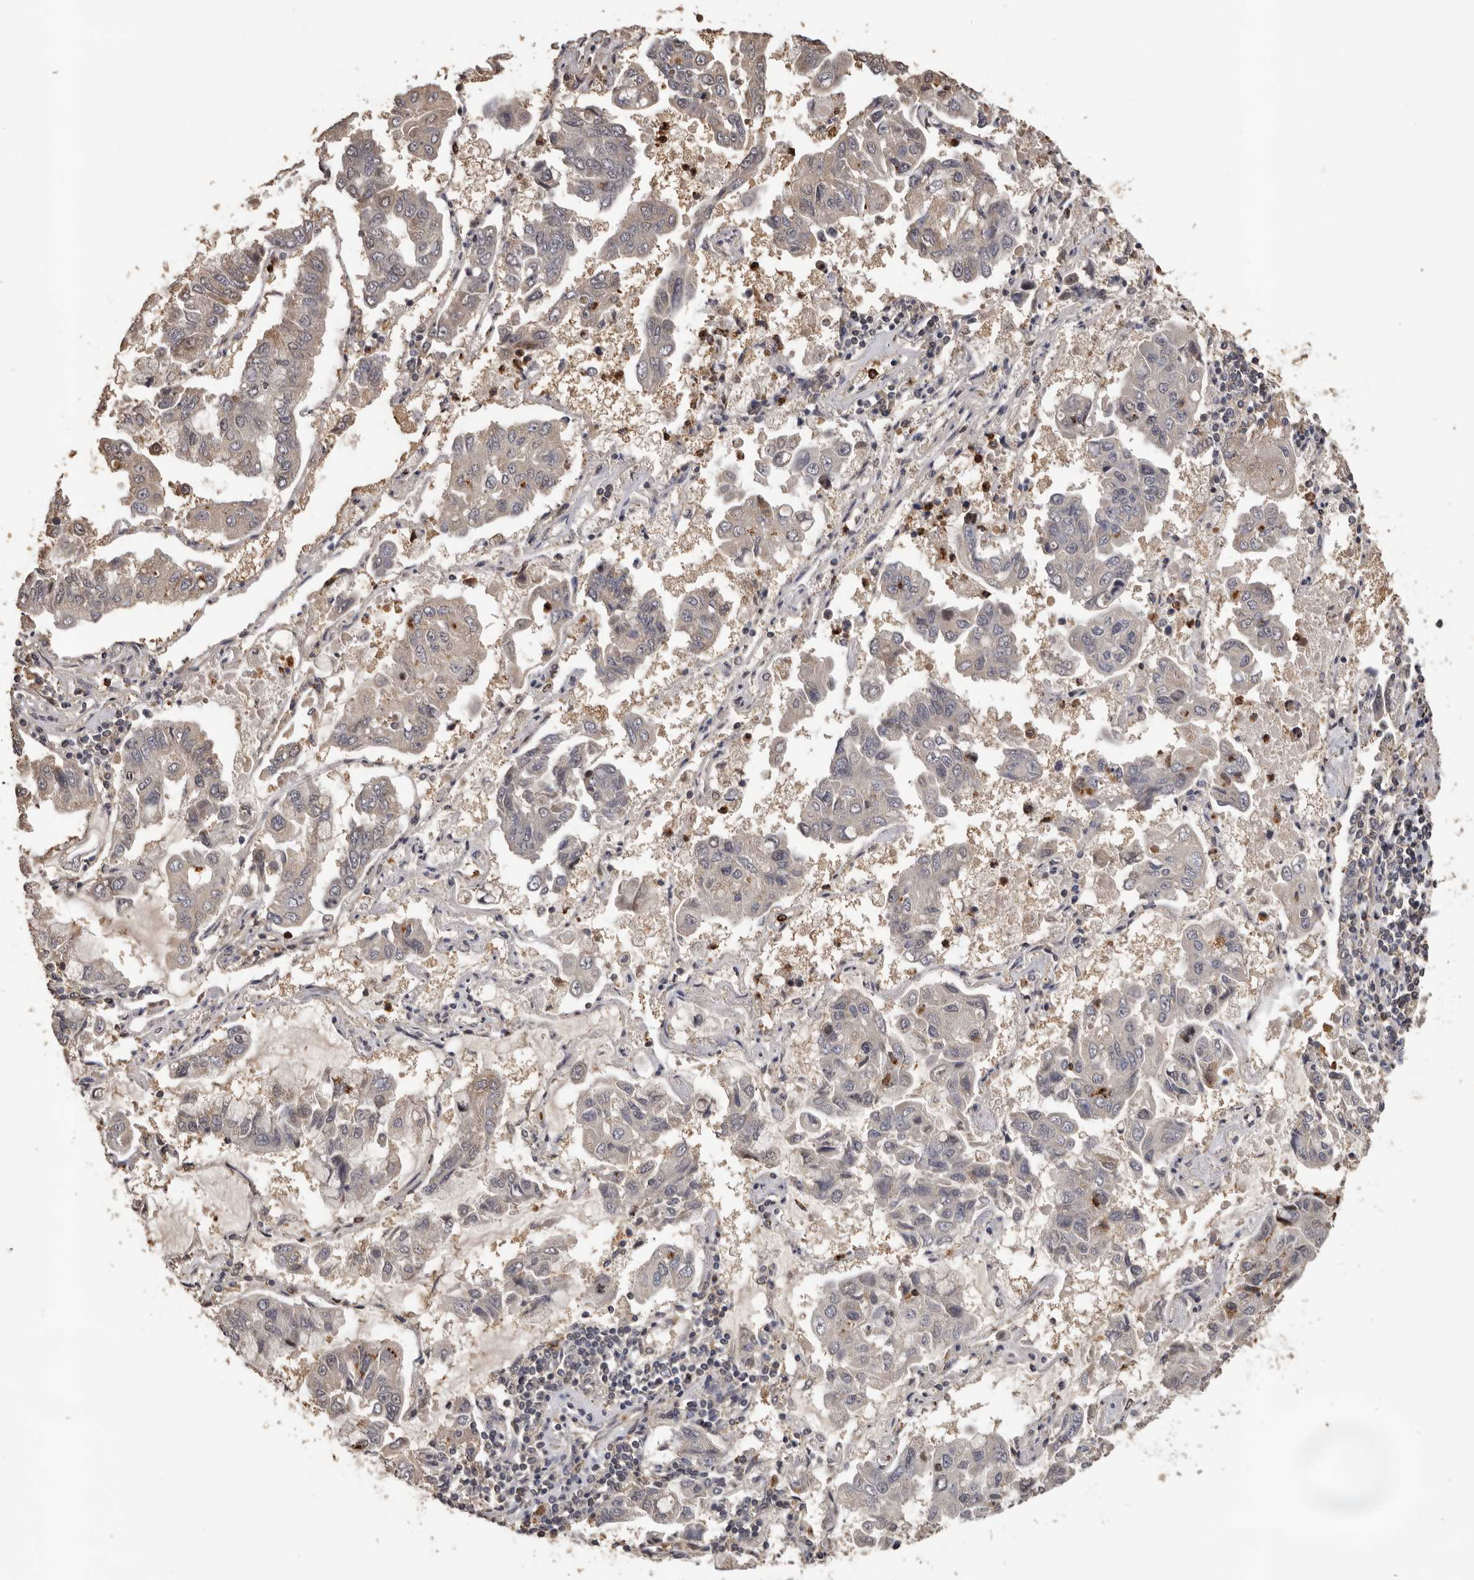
{"staining": {"intensity": "weak", "quantity": "<25%", "location": "cytoplasmic/membranous"}, "tissue": "lung cancer", "cell_type": "Tumor cells", "image_type": "cancer", "snomed": [{"axis": "morphology", "description": "Adenocarcinoma, NOS"}, {"axis": "topography", "description": "Lung"}], "caption": "Immunohistochemistry (IHC) of human lung cancer demonstrates no positivity in tumor cells.", "gene": "KIF2B", "patient": {"sex": "male", "age": 64}}